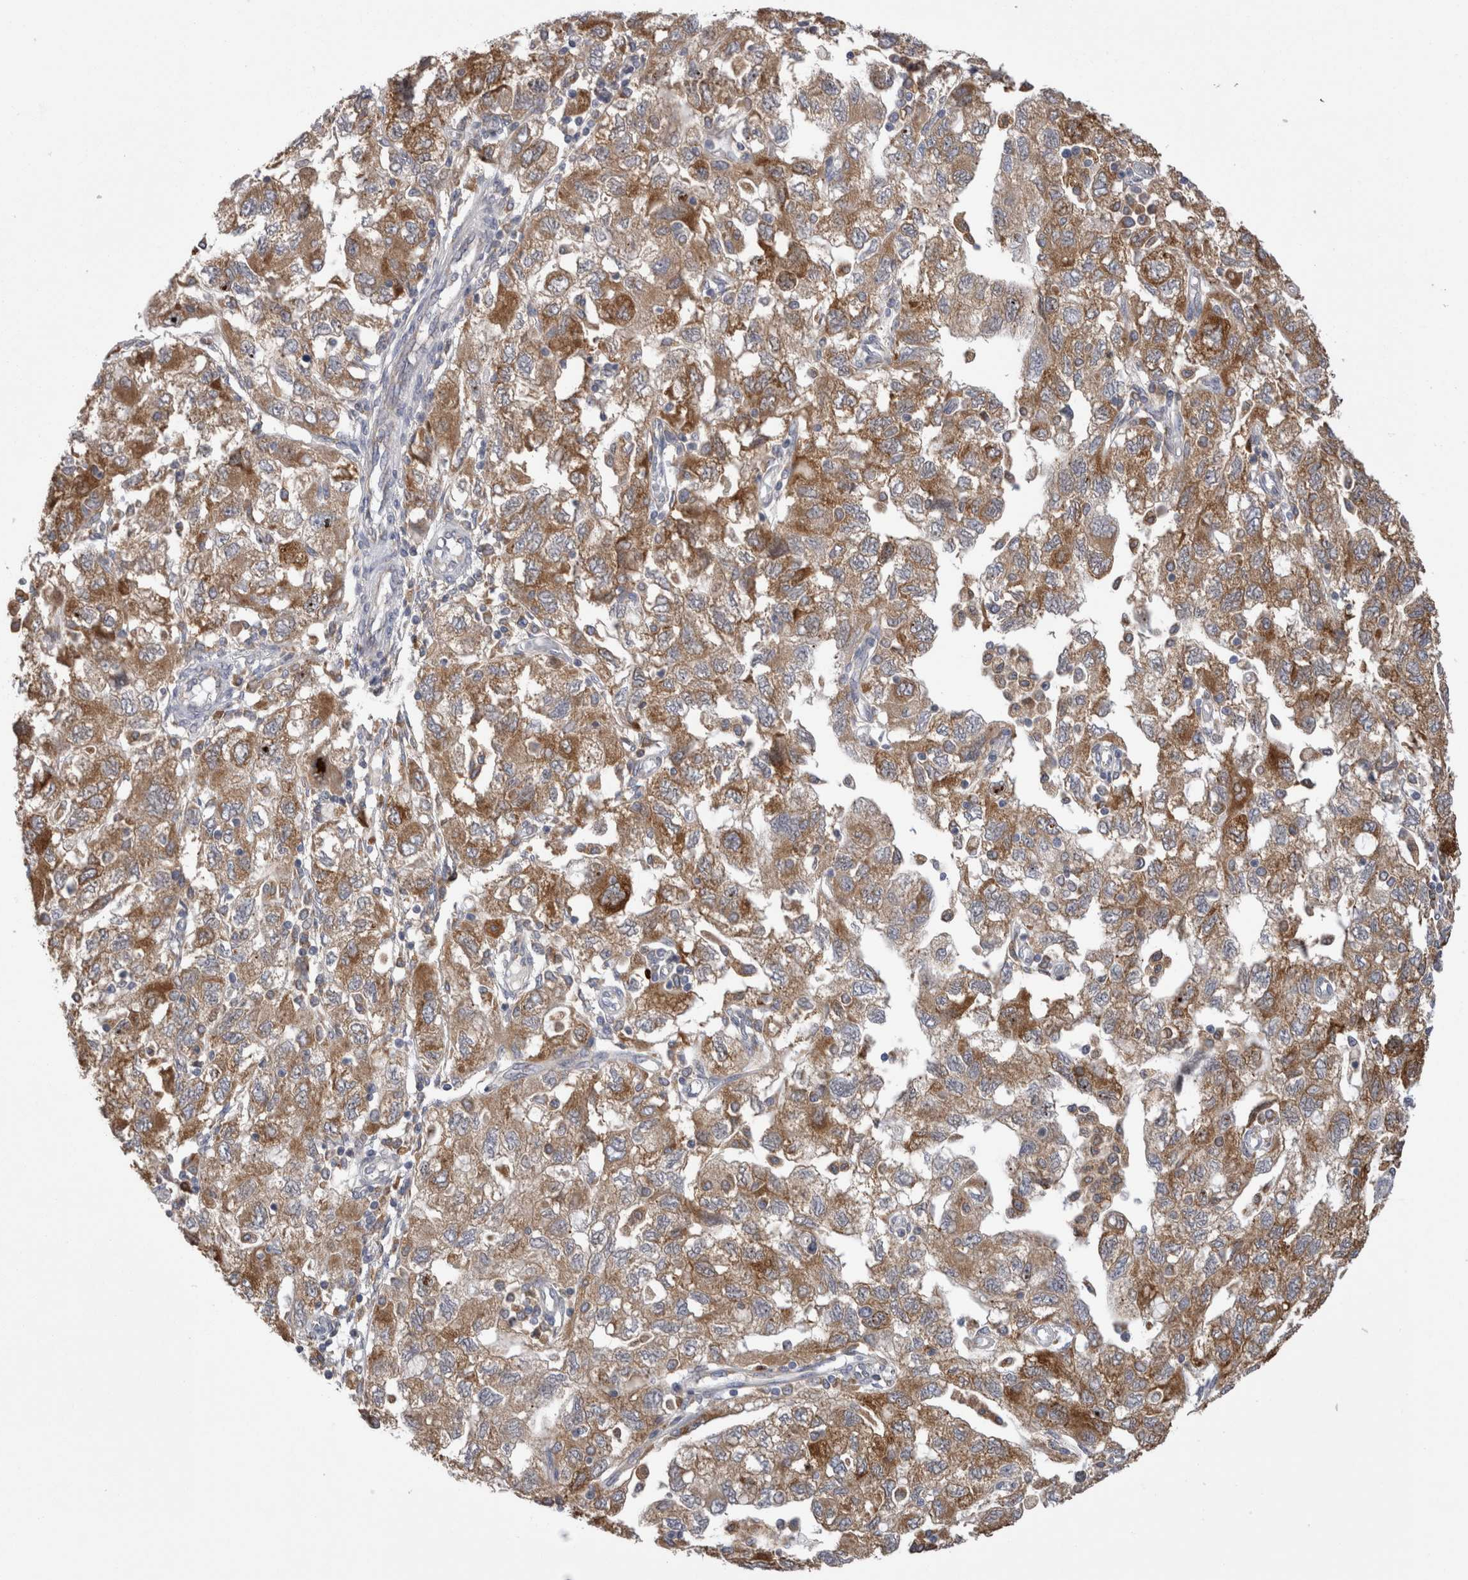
{"staining": {"intensity": "moderate", "quantity": ">75%", "location": "cytoplasmic/membranous"}, "tissue": "ovarian cancer", "cell_type": "Tumor cells", "image_type": "cancer", "snomed": [{"axis": "morphology", "description": "Carcinoma, NOS"}, {"axis": "morphology", "description": "Cystadenocarcinoma, serous, NOS"}, {"axis": "topography", "description": "Ovary"}], "caption": "A high-resolution histopathology image shows IHC staining of serous cystadenocarcinoma (ovarian), which demonstrates moderate cytoplasmic/membranous positivity in approximately >75% of tumor cells.", "gene": "ZNF341", "patient": {"sex": "female", "age": 69}}